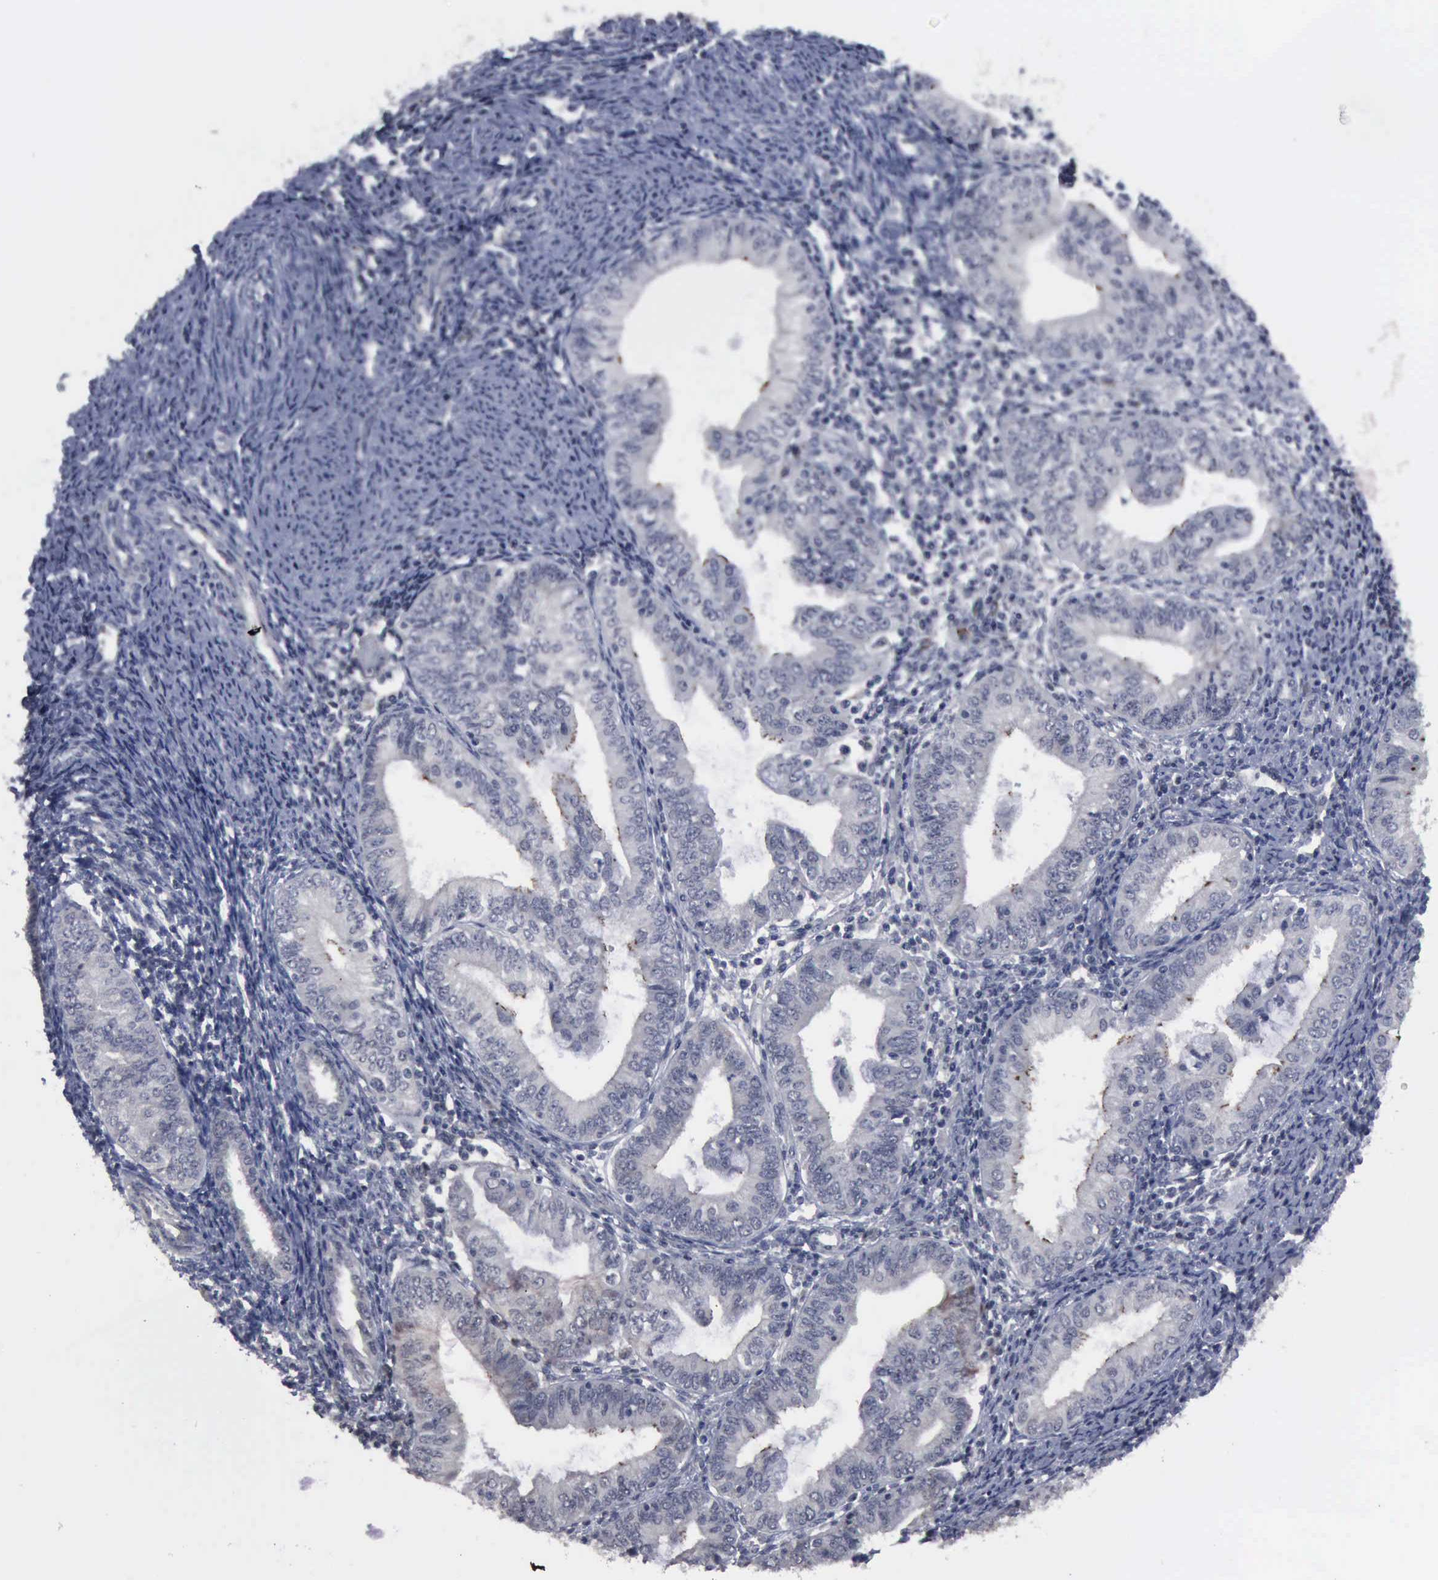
{"staining": {"intensity": "negative", "quantity": "none", "location": "none"}, "tissue": "endometrial cancer", "cell_type": "Tumor cells", "image_type": "cancer", "snomed": [{"axis": "morphology", "description": "Adenocarcinoma, NOS"}, {"axis": "topography", "description": "Endometrium"}], "caption": "A micrograph of endometrial adenocarcinoma stained for a protein reveals no brown staining in tumor cells.", "gene": "MYO18B", "patient": {"sex": "female", "age": 55}}